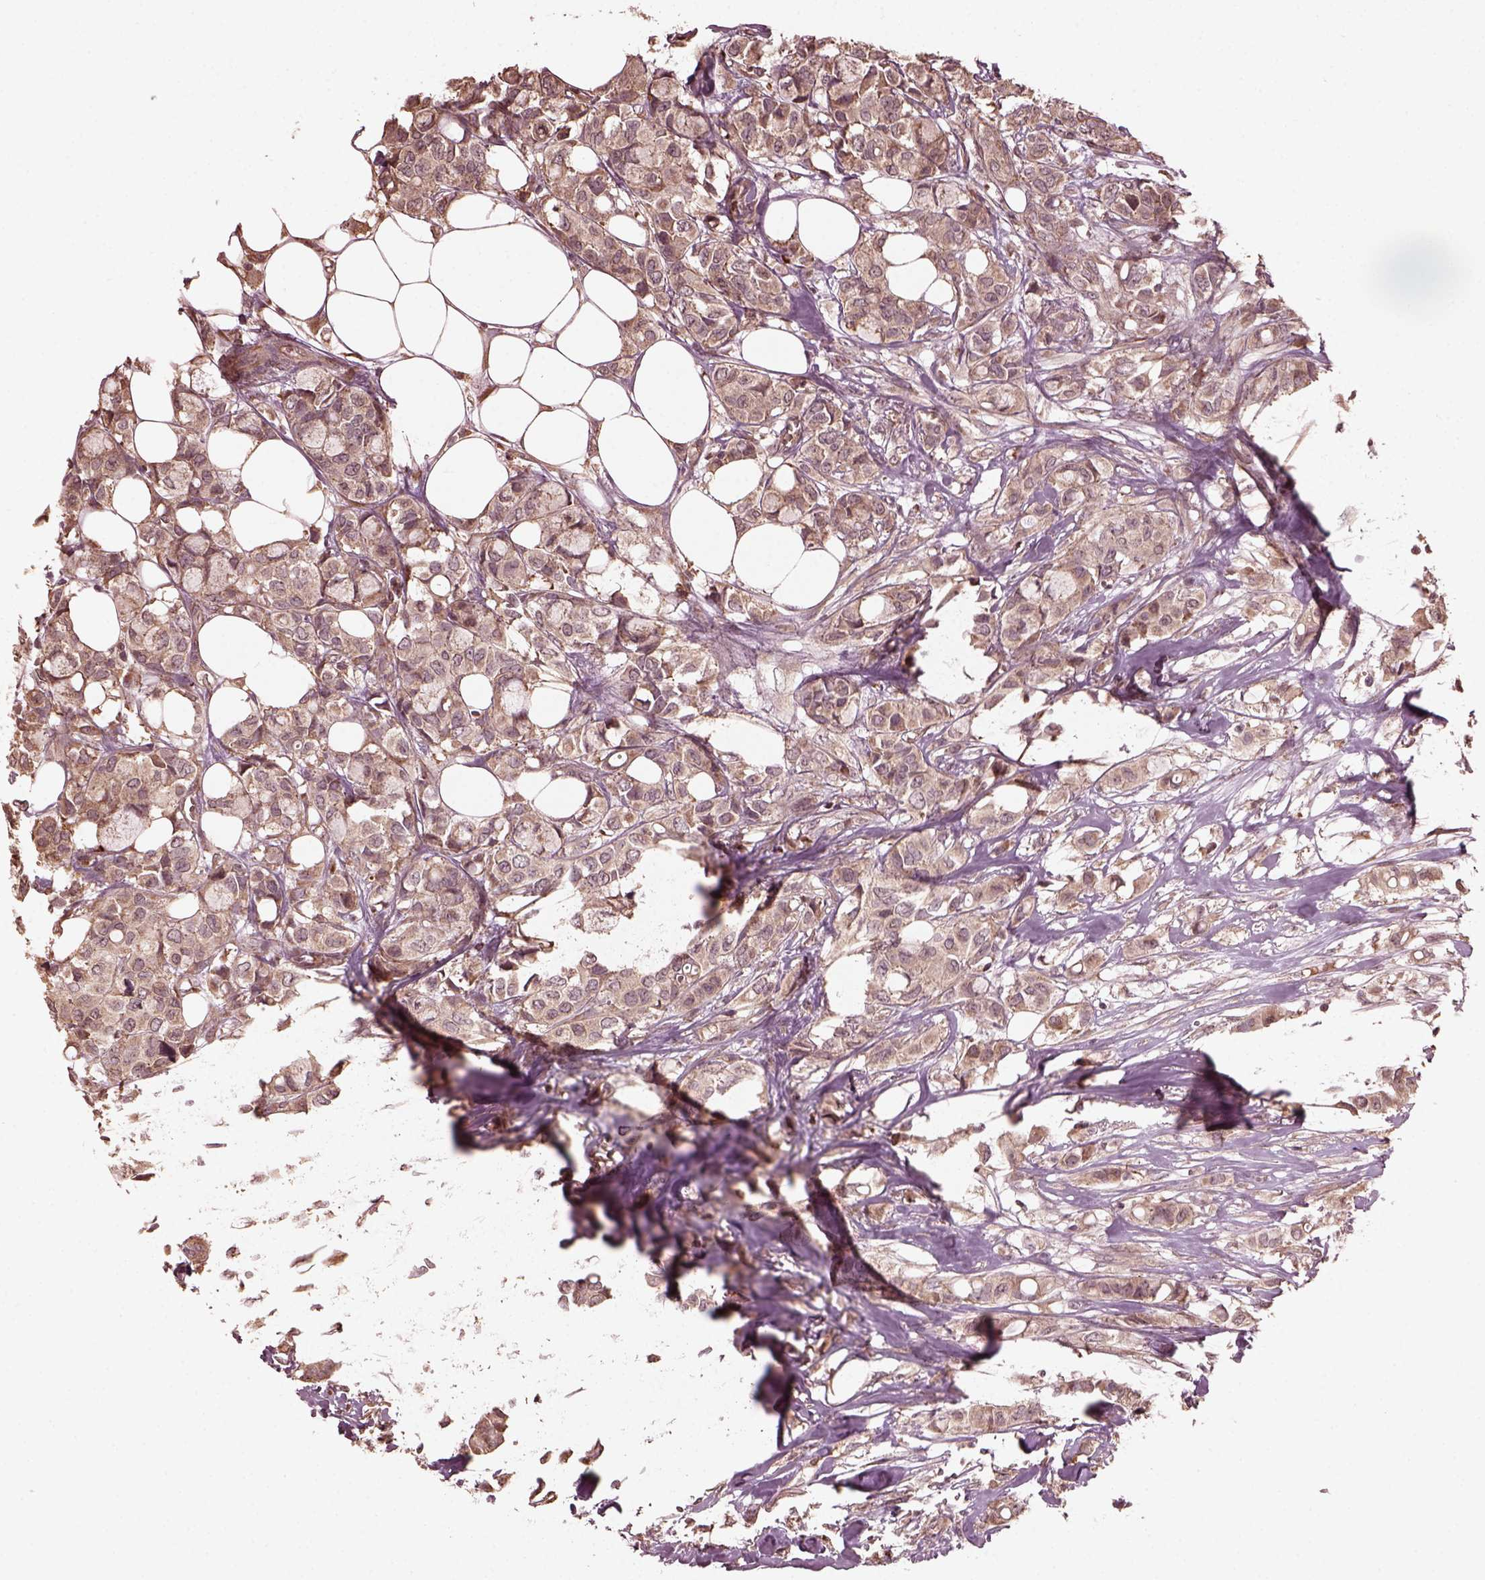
{"staining": {"intensity": "weak", "quantity": ">75%", "location": "cytoplasmic/membranous"}, "tissue": "breast cancer", "cell_type": "Tumor cells", "image_type": "cancer", "snomed": [{"axis": "morphology", "description": "Duct carcinoma"}, {"axis": "topography", "description": "Breast"}], "caption": "Weak cytoplasmic/membranous positivity is seen in about >75% of tumor cells in breast cancer (intraductal carcinoma).", "gene": "ZNF292", "patient": {"sex": "female", "age": 85}}